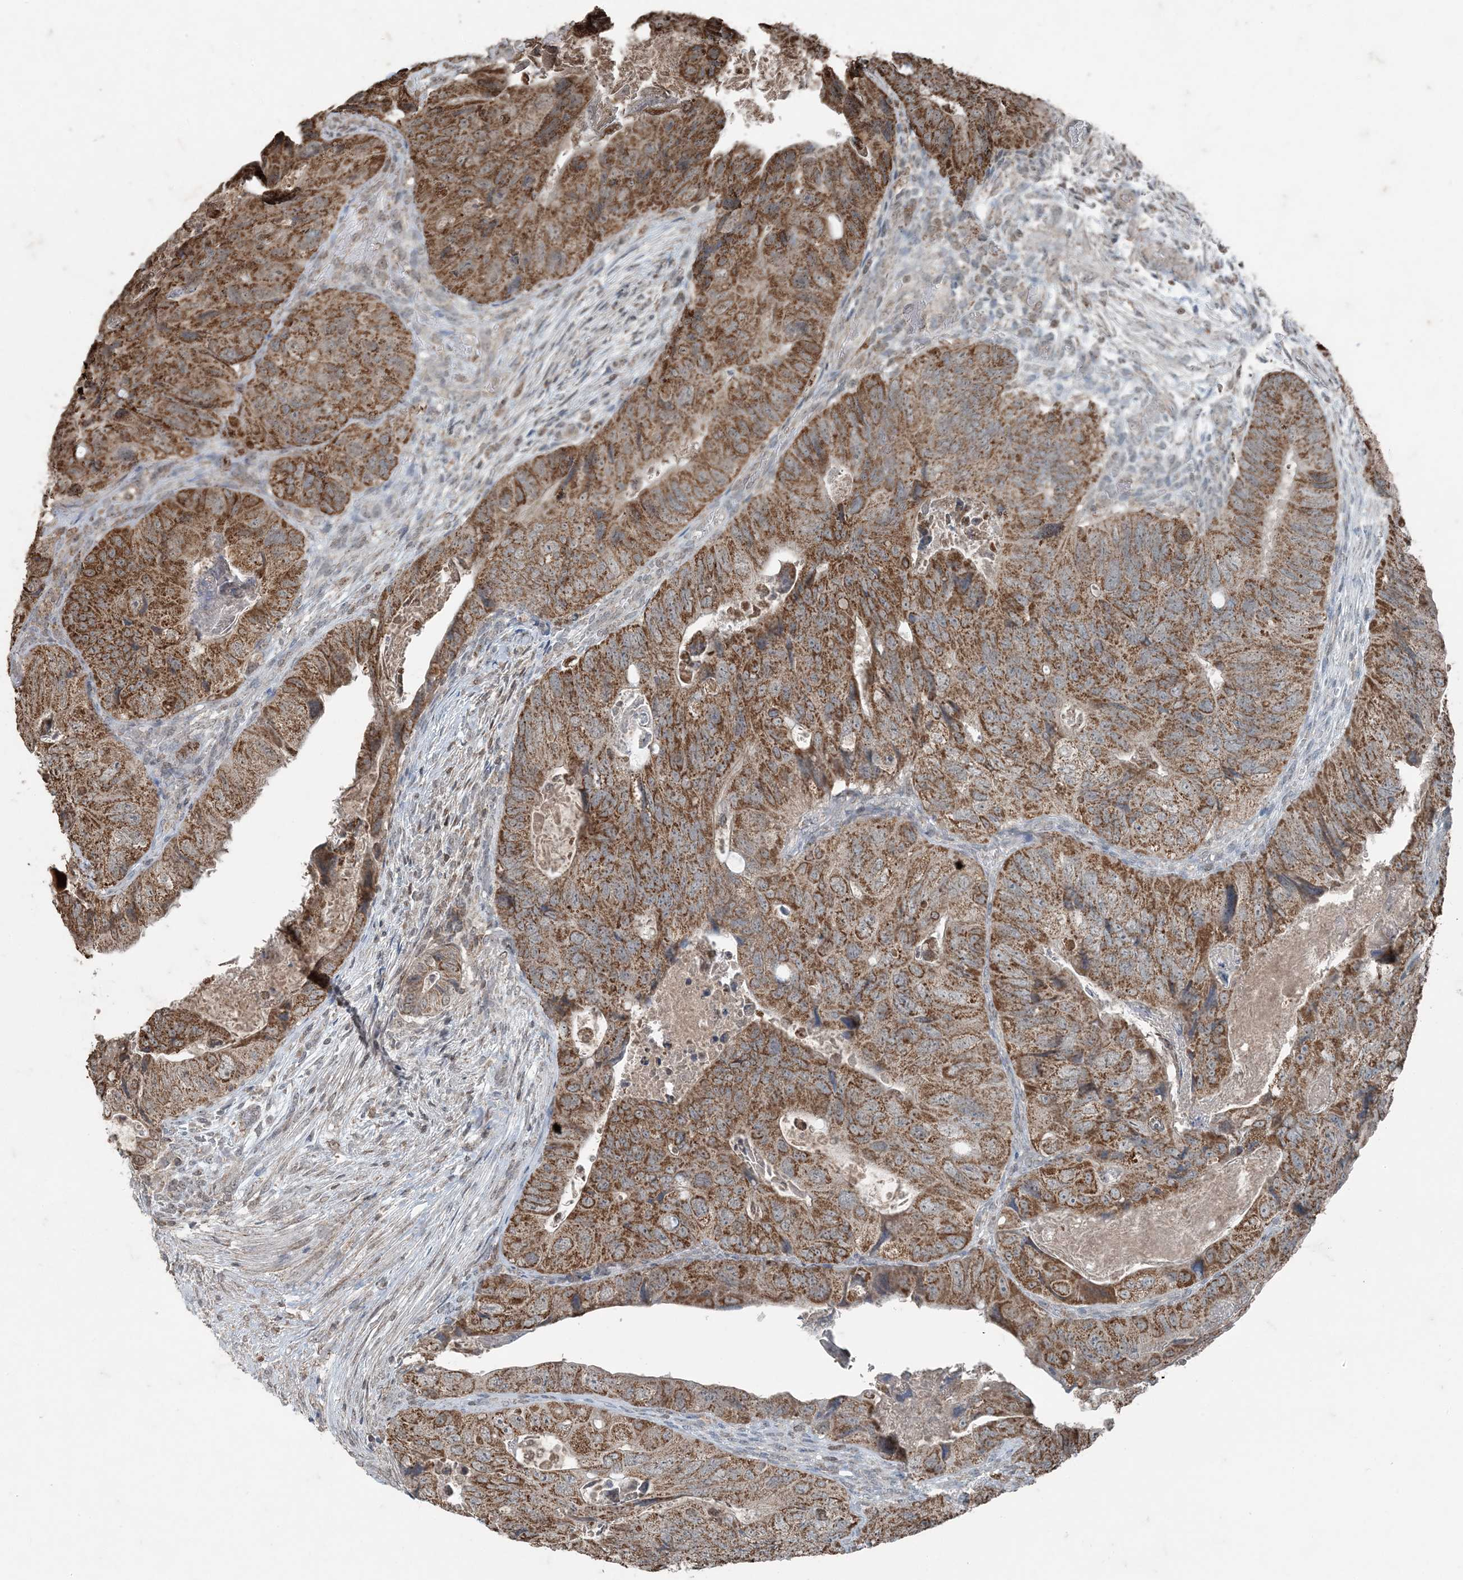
{"staining": {"intensity": "moderate", "quantity": ">75%", "location": "cytoplasmic/membranous"}, "tissue": "colorectal cancer", "cell_type": "Tumor cells", "image_type": "cancer", "snomed": [{"axis": "morphology", "description": "Adenocarcinoma, NOS"}, {"axis": "topography", "description": "Rectum"}], "caption": "Protein staining by immunohistochemistry (IHC) demonstrates moderate cytoplasmic/membranous staining in approximately >75% of tumor cells in colorectal cancer (adenocarcinoma).", "gene": "GNL1", "patient": {"sex": "male", "age": 63}}